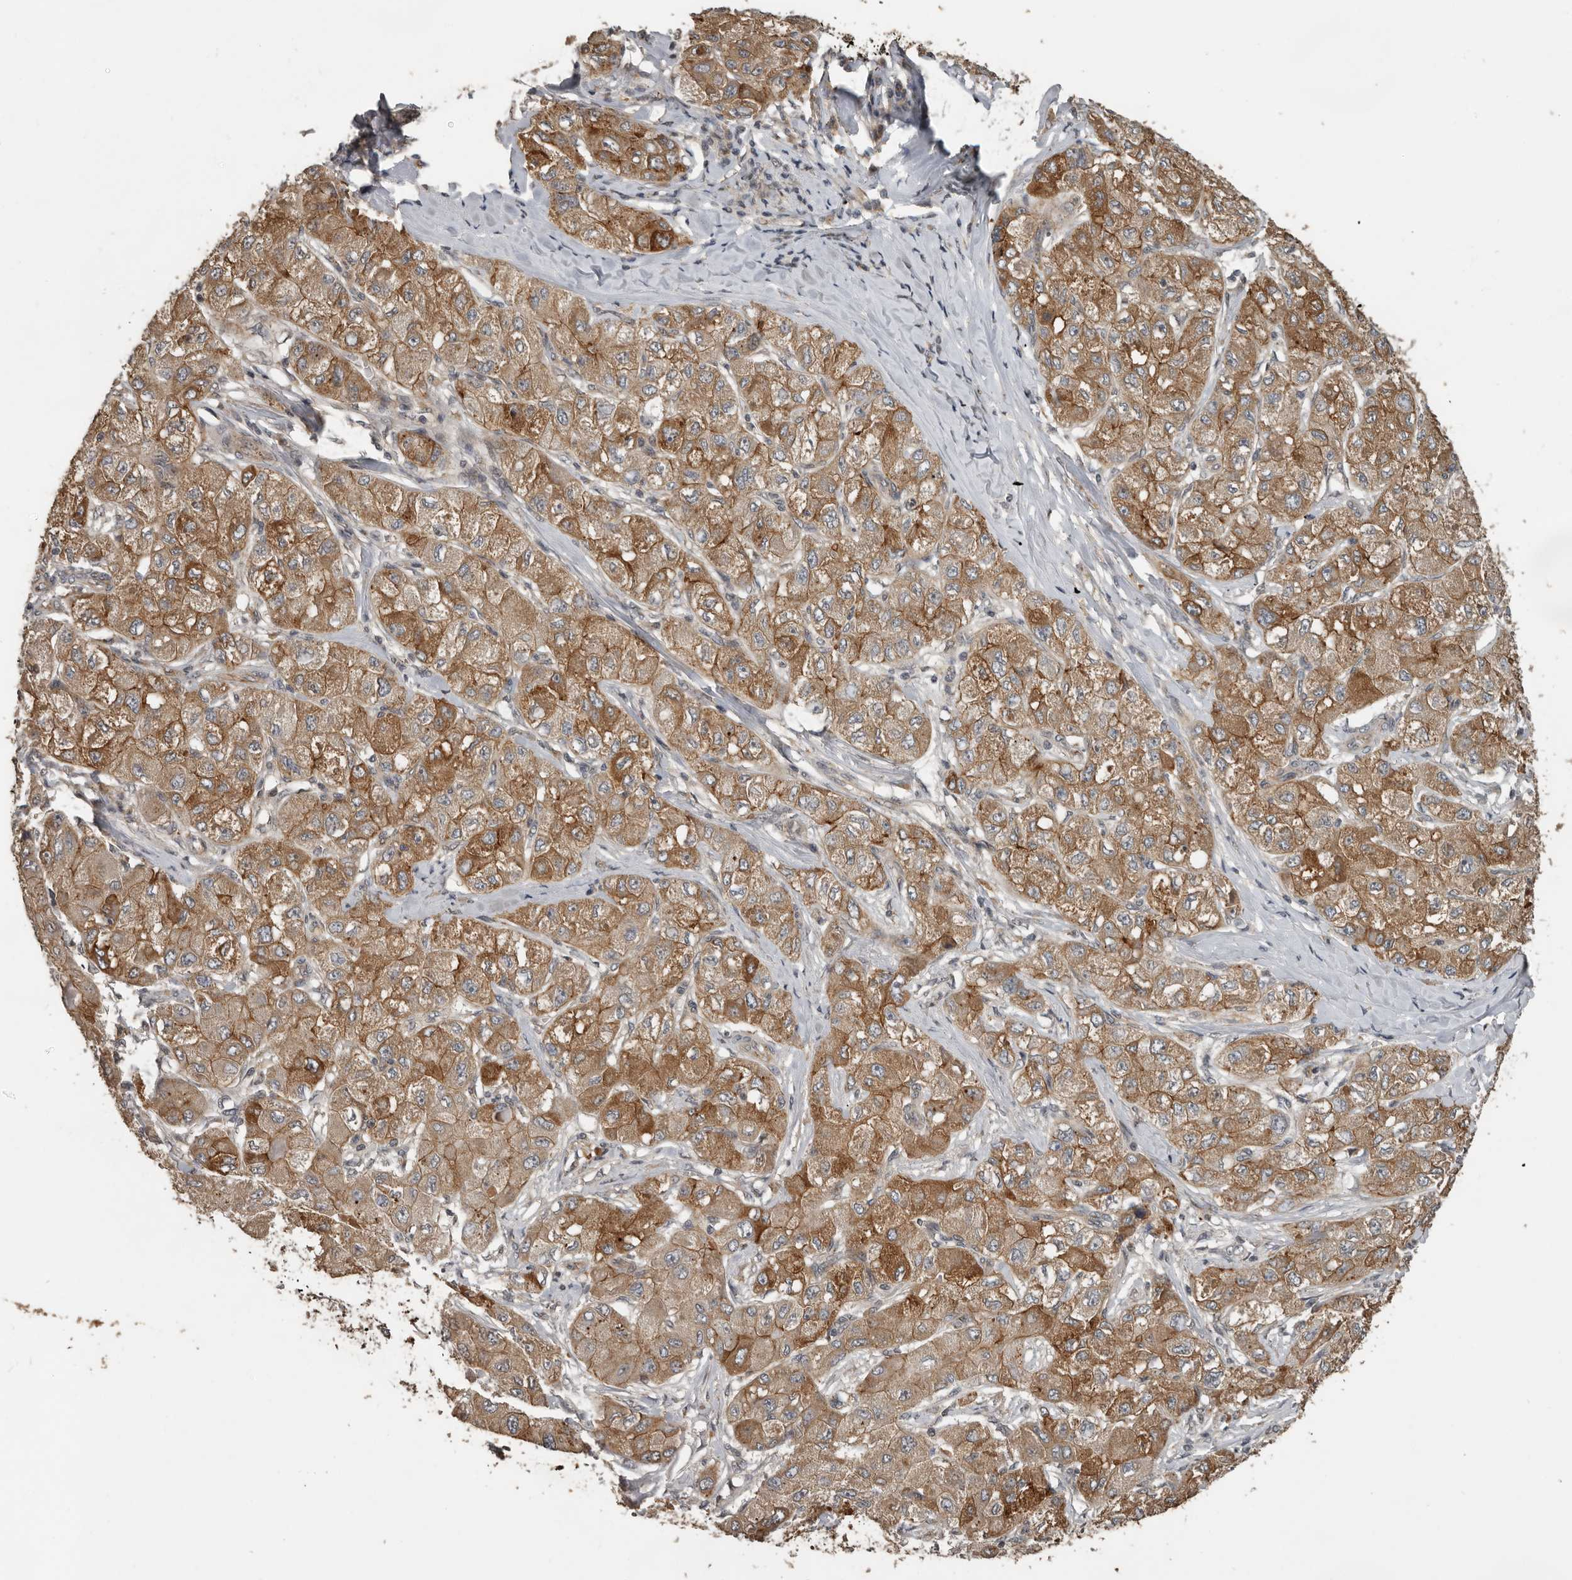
{"staining": {"intensity": "moderate", "quantity": ">75%", "location": "cytoplasmic/membranous"}, "tissue": "liver cancer", "cell_type": "Tumor cells", "image_type": "cancer", "snomed": [{"axis": "morphology", "description": "Carcinoma, Hepatocellular, NOS"}, {"axis": "topography", "description": "Liver"}], "caption": "A photomicrograph showing moderate cytoplasmic/membranous positivity in about >75% of tumor cells in liver hepatocellular carcinoma, as visualized by brown immunohistochemical staining.", "gene": "CEP350", "patient": {"sex": "male", "age": 80}}